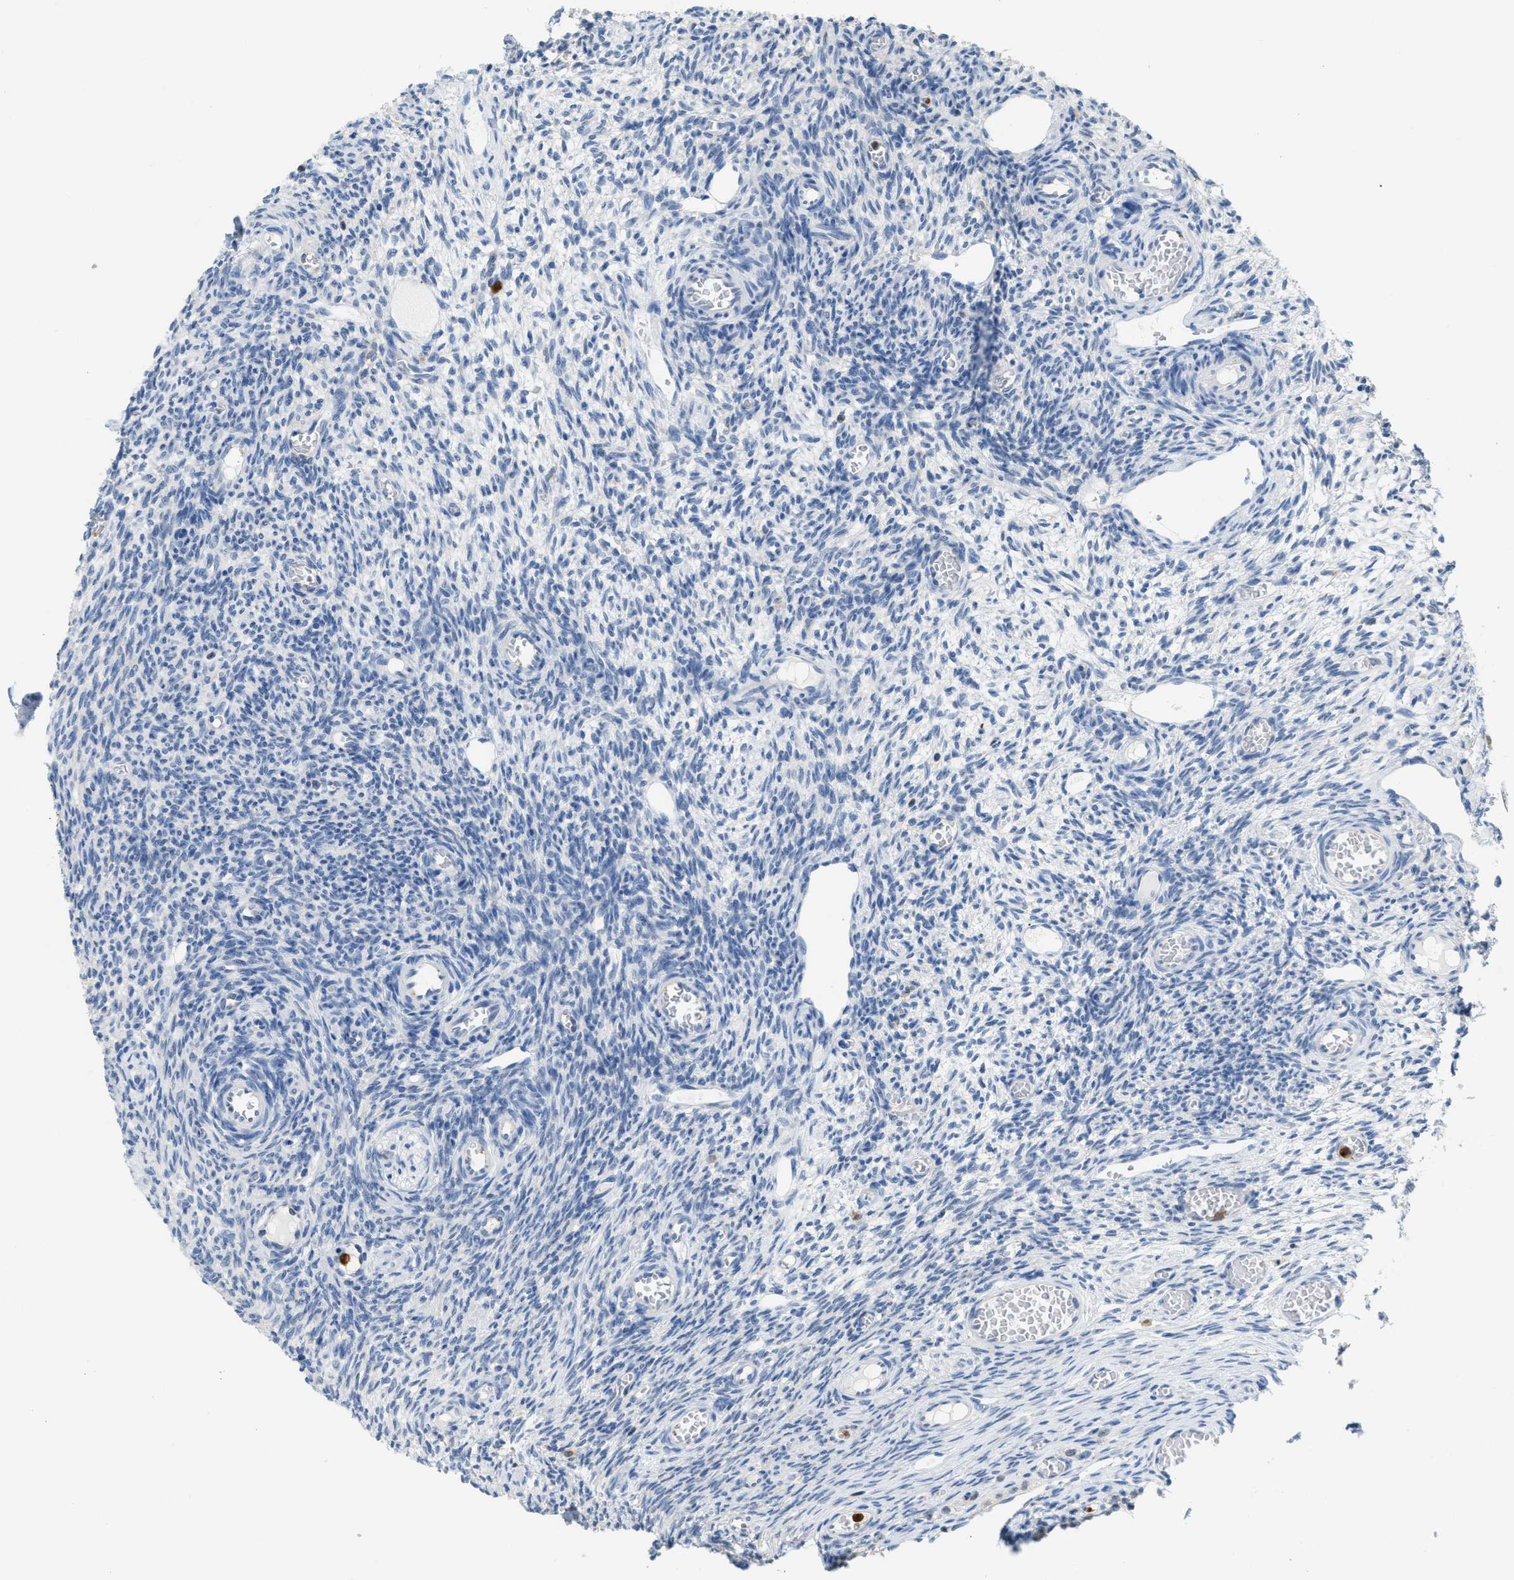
{"staining": {"intensity": "negative", "quantity": "none", "location": "none"}, "tissue": "ovary", "cell_type": "Ovarian stroma cells", "image_type": "normal", "snomed": [{"axis": "morphology", "description": "Normal tissue, NOS"}, {"axis": "topography", "description": "Ovary"}], "caption": "High power microscopy image of an IHC image of benign ovary, revealing no significant staining in ovarian stroma cells.", "gene": "SERPINB1", "patient": {"sex": "female", "age": 27}}